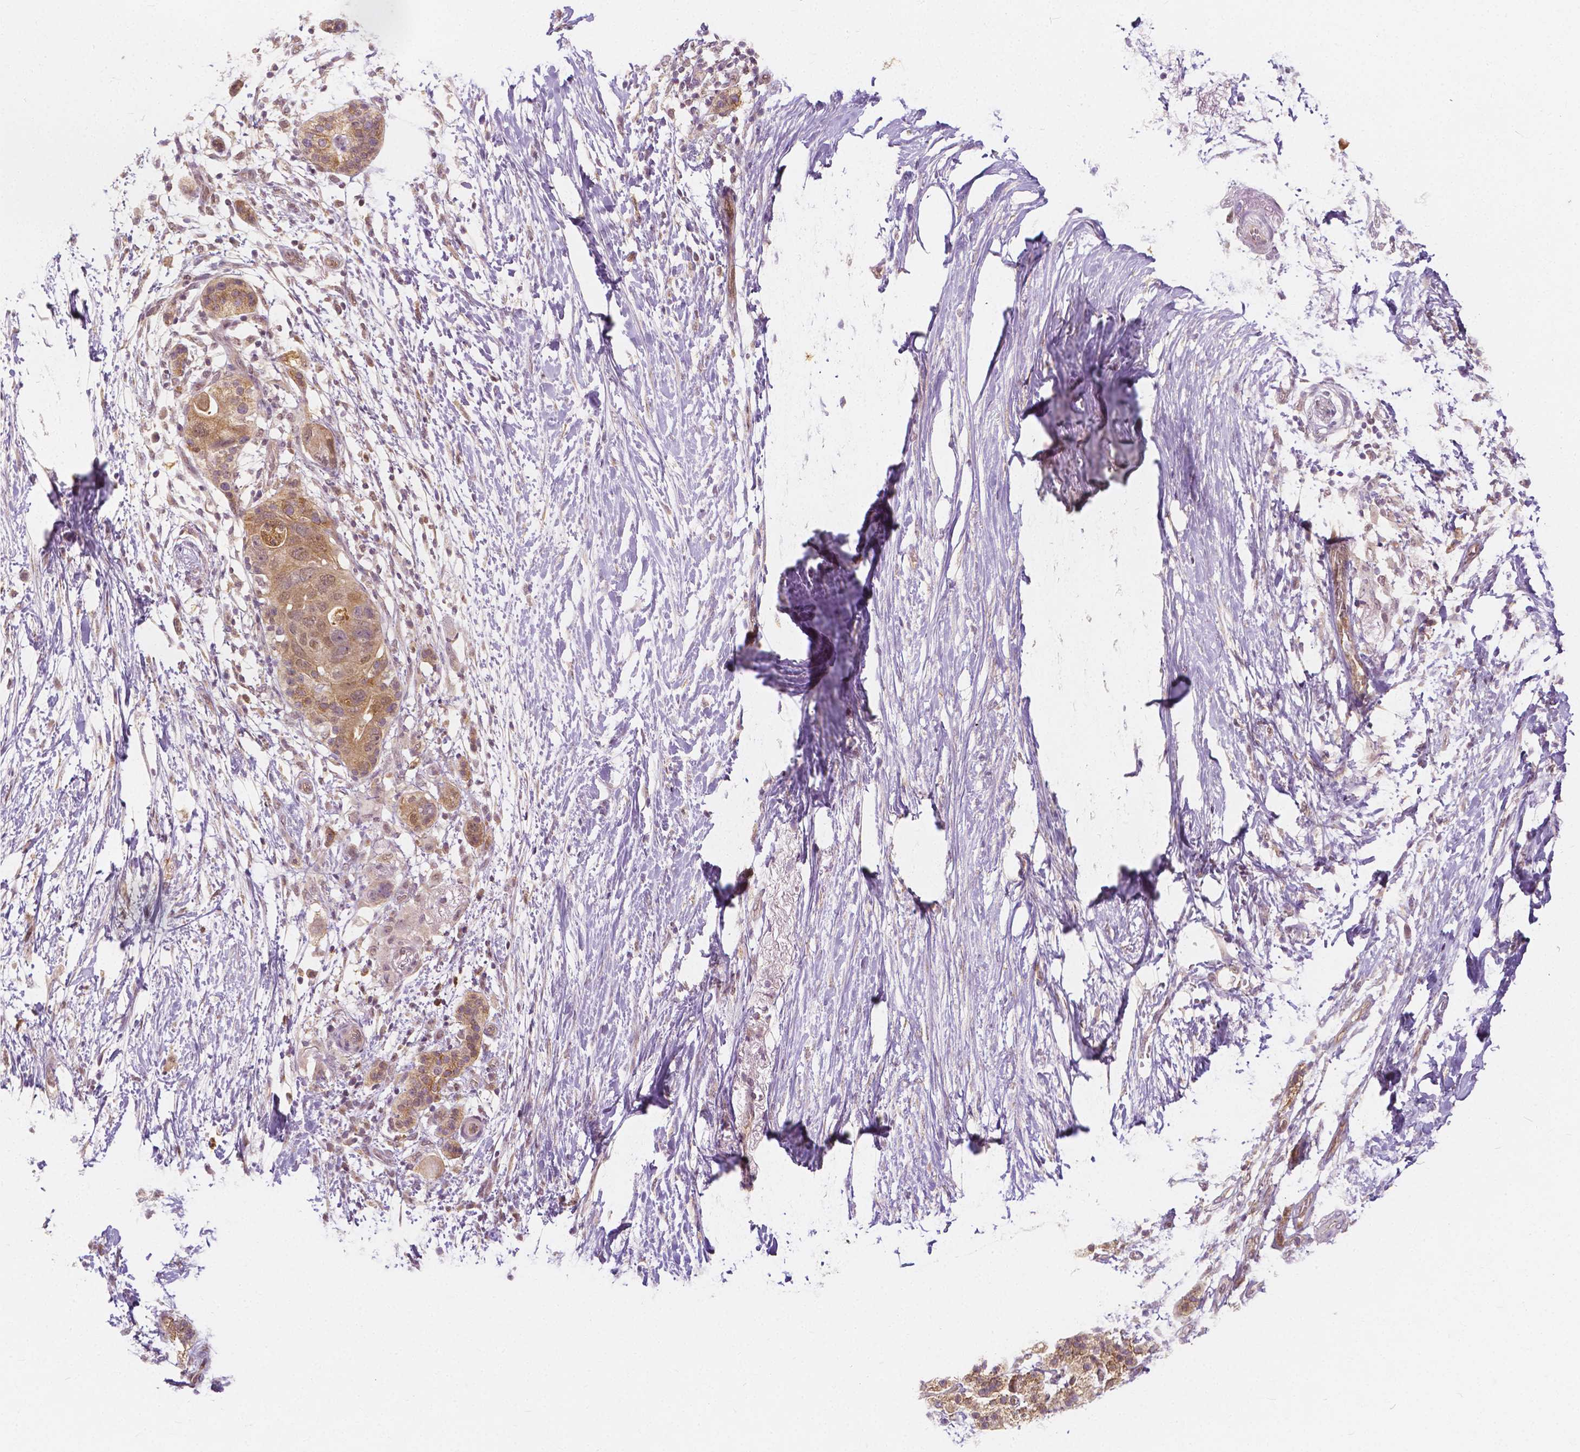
{"staining": {"intensity": "weak", "quantity": ">75%", "location": "cytoplasmic/membranous,nuclear"}, "tissue": "pancreatic cancer", "cell_type": "Tumor cells", "image_type": "cancer", "snomed": [{"axis": "morphology", "description": "Adenocarcinoma, NOS"}, {"axis": "topography", "description": "Pancreas"}], "caption": "A photomicrograph of human pancreatic adenocarcinoma stained for a protein reveals weak cytoplasmic/membranous and nuclear brown staining in tumor cells.", "gene": "NAPRT", "patient": {"sex": "female", "age": 72}}